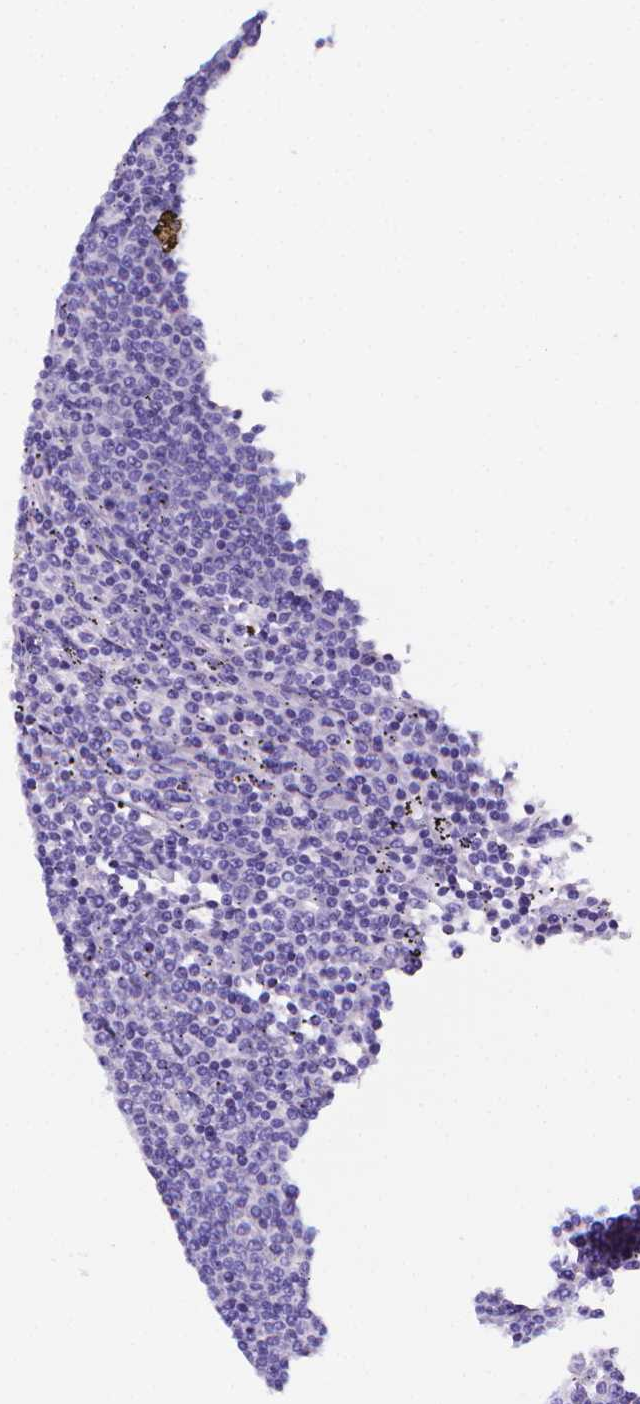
{"staining": {"intensity": "negative", "quantity": "none", "location": "none"}, "tissue": "lymphoma", "cell_type": "Tumor cells", "image_type": "cancer", "snomed": [{"axis": "morphology", "description": "Malignant lymphoma, non-Hodgkin's type, Low grade"}, {"axis": "topography", "description": "Spleen"}], "caption": "The micrograph demonstrates no staining of tumor cells in low-grade malignant lymphoma, non-Hodgkin's type.", "gene": "LRRC73", "patient": {"sex": "female", "age": 50}}